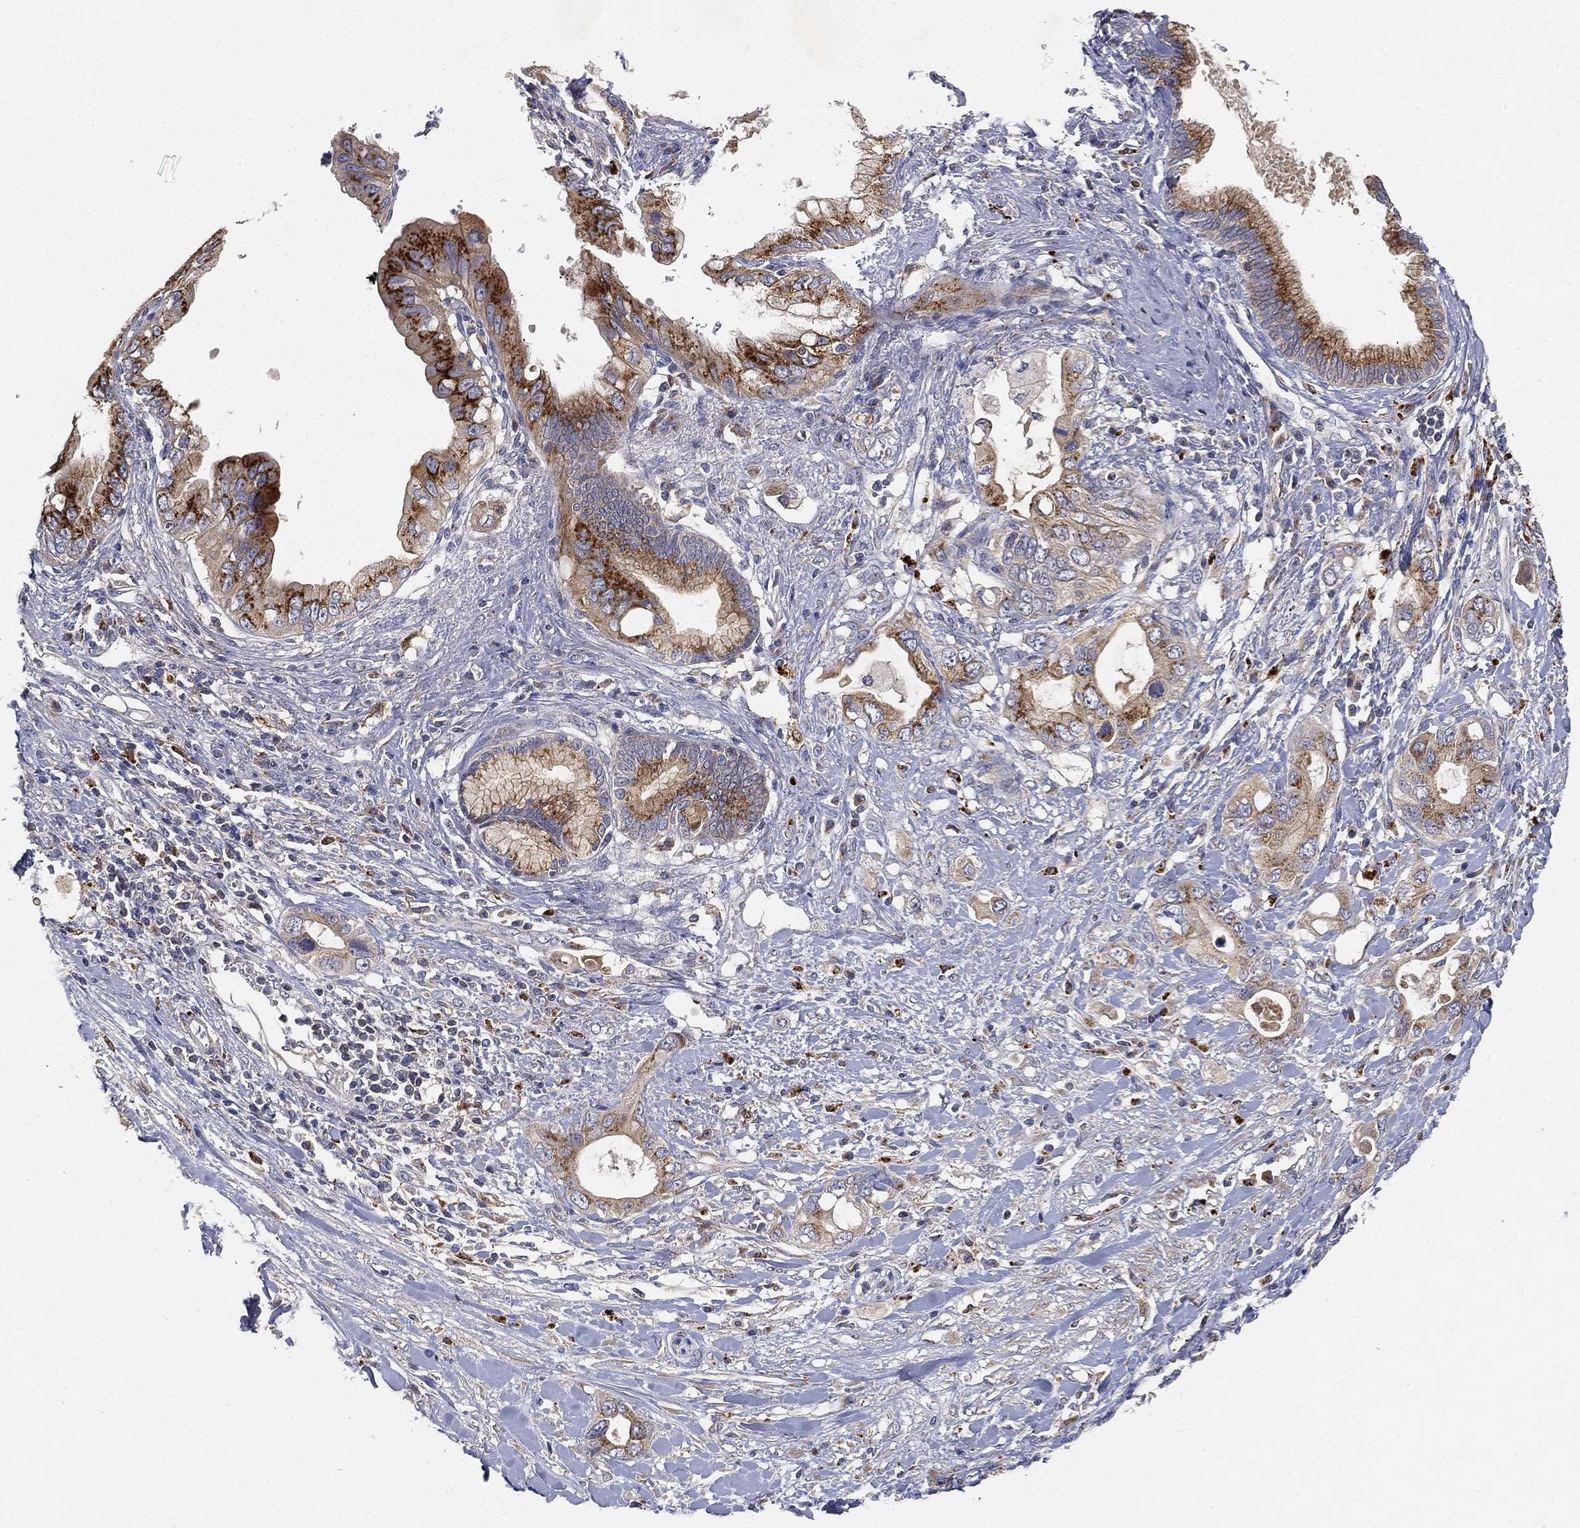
{"staining": {"intensity": "strong", "quantity": "<25%", "location": "cytoplasmic/membranous"}, "tissue": "pancreatic cancer", "cell_type": "Tumor cells", "image_type": "cancer", "snomed": [{"axis": "morphology", "description": "Adenocarcinoma, NOS"}, {"axis": "topography", "description": "Pancreas"}], "caption": "A high-resolution histopathology image shows immunohistochemistry (IHC) staining of pancreatic cancer, which displays strong cytoplasmic/membranous positivity in about <25% of tumor cells.", "gene": "CTSL", "patient": {"sex": "female", "age": 56}}